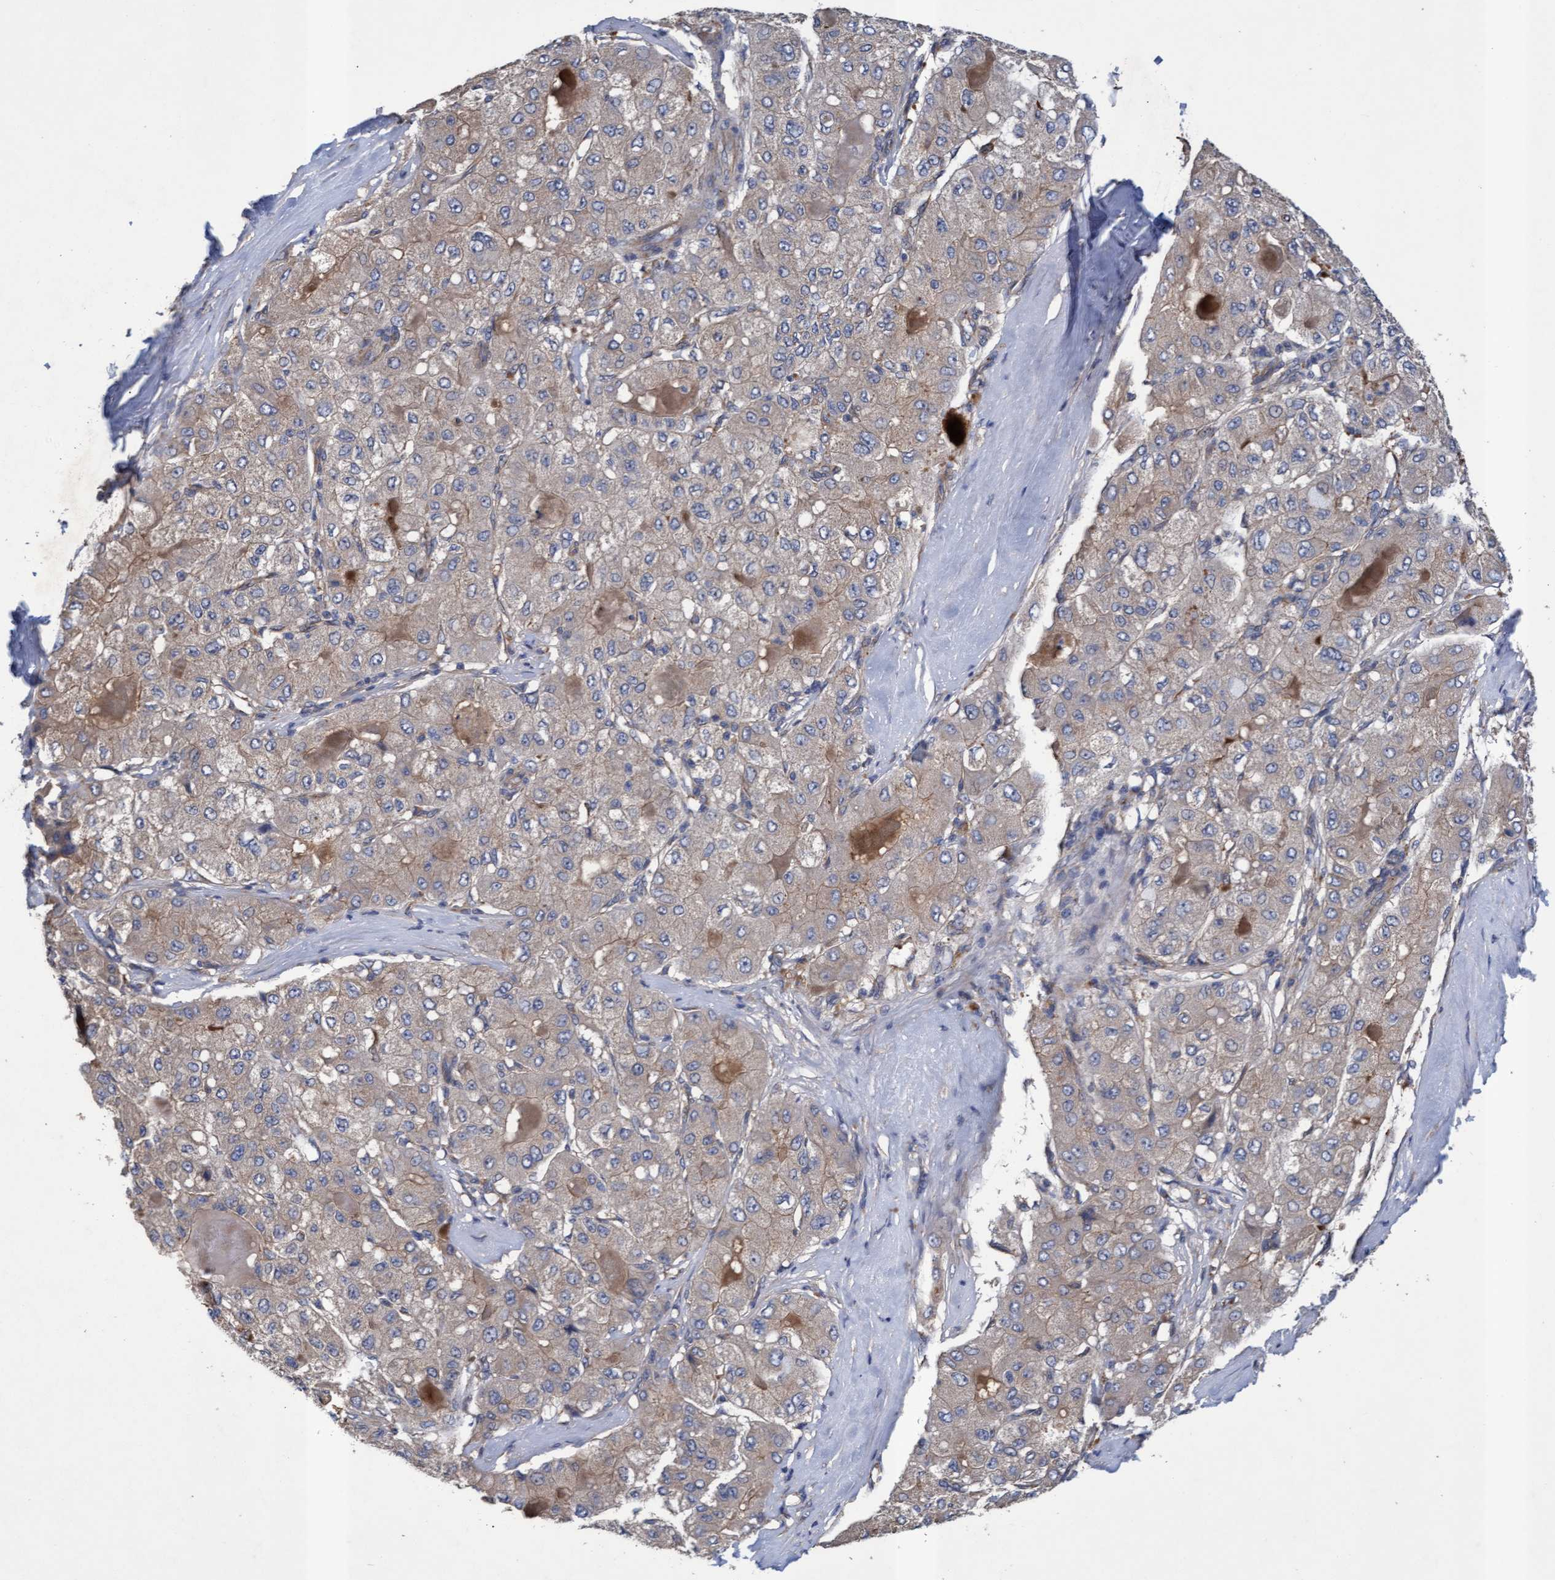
{"staining": {"intensity": "weak", "quantity": ">75%", "location": "cytoplasmic/membranous"}, "tissue": "liver cancer", "cell_type": "Tumor cells", "image_type": "cancer", "snomed": [{"axis": "morphology", "description": "Carcinoma, Hepatocellular, NOS"}, {"axis": "topography", "description": "Liver"}], "caption": "Tumor cells demonstrate low levels of weak cytoplasmic/membranous staining in approximately >75% of cells in human hepatocellular carcinoma (liver).", "gene": "MRPL38", "patient": {"sex": "male", "age": 80}}